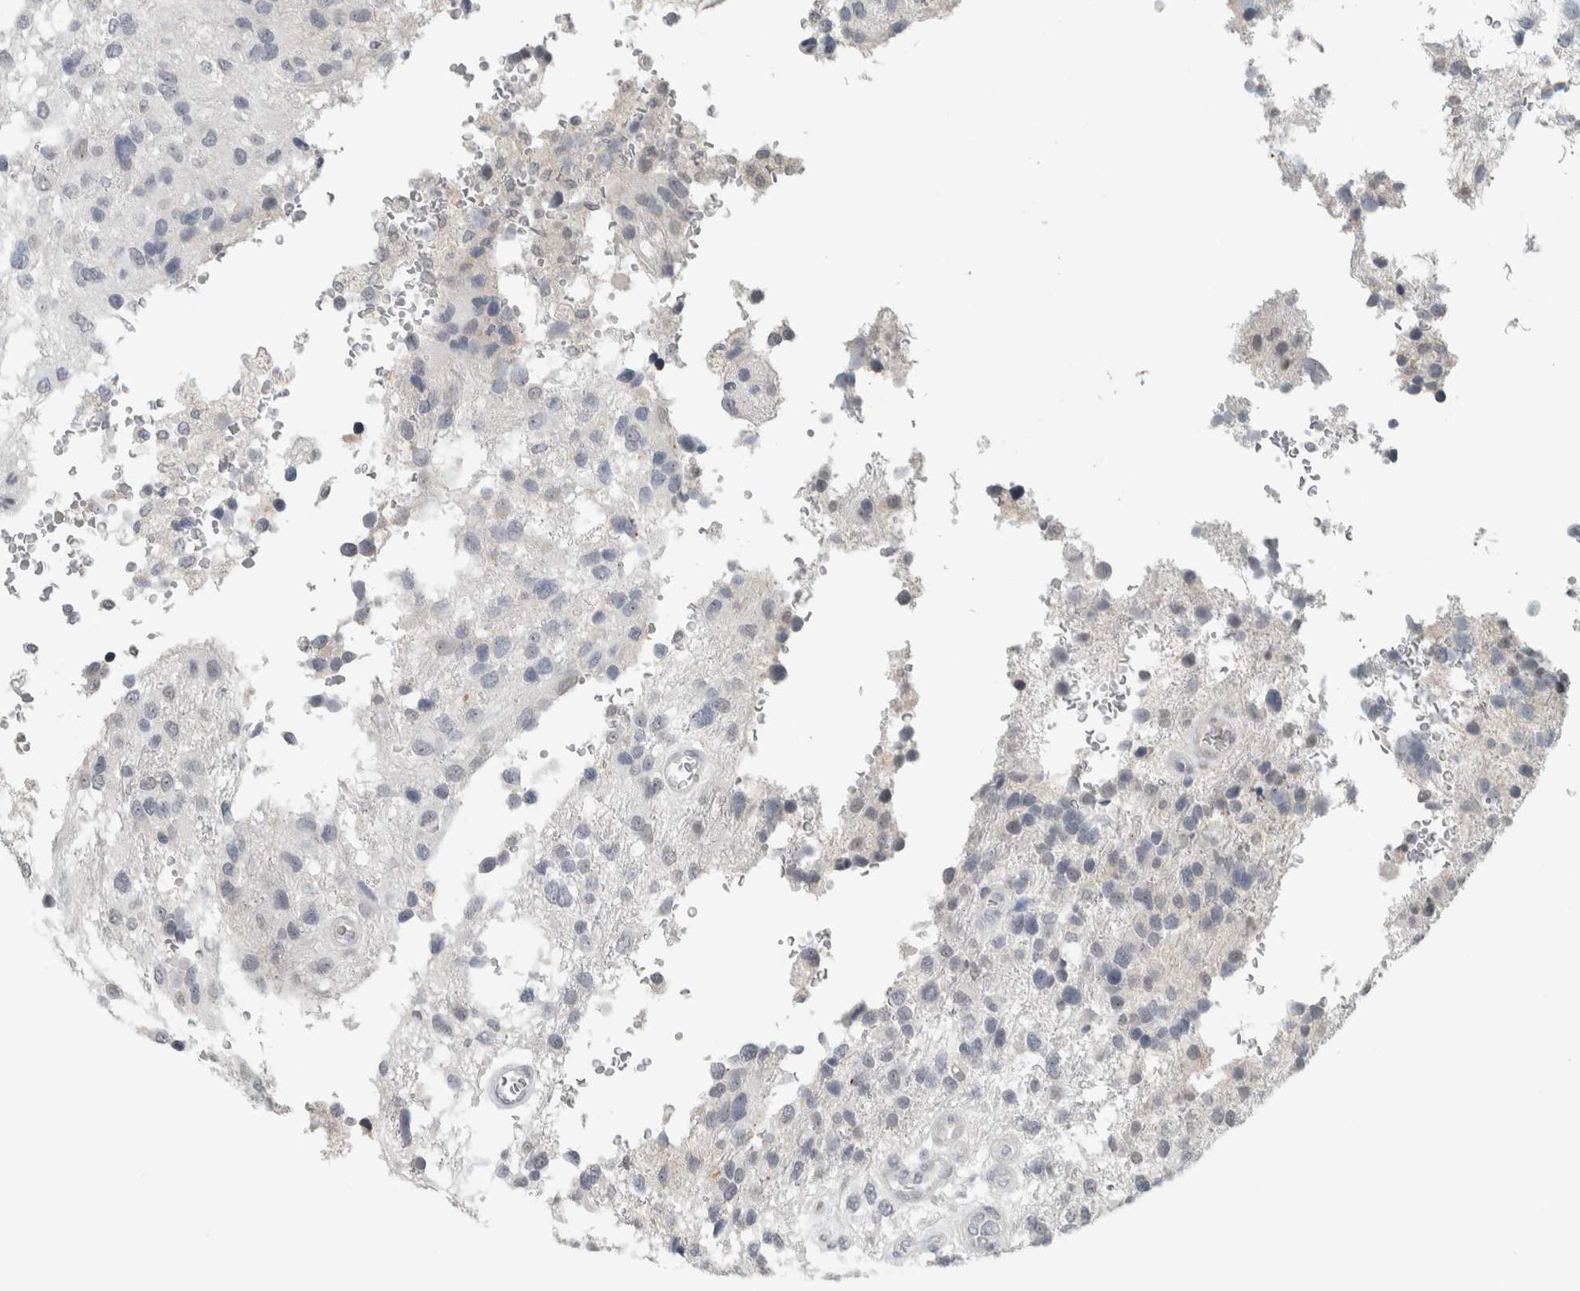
{"staining": {"intensity": "negative", "quantity": "none", "location": "none"}, "tissue": "glioma", "cell_type": "Tumor cells", "image_type": "cancer", "snomed": [{"axis": "morphology", "description": "Glioma, malignant, High grade"}, {"axis": "topography", "description": "Brain"}], "caption": "An image of malignant glioma (high-grade) stained for a protein reveals no brown staining in tumor cells.", "gene": "TRIT1", "patient": {"sex": "female", "age": 58}}